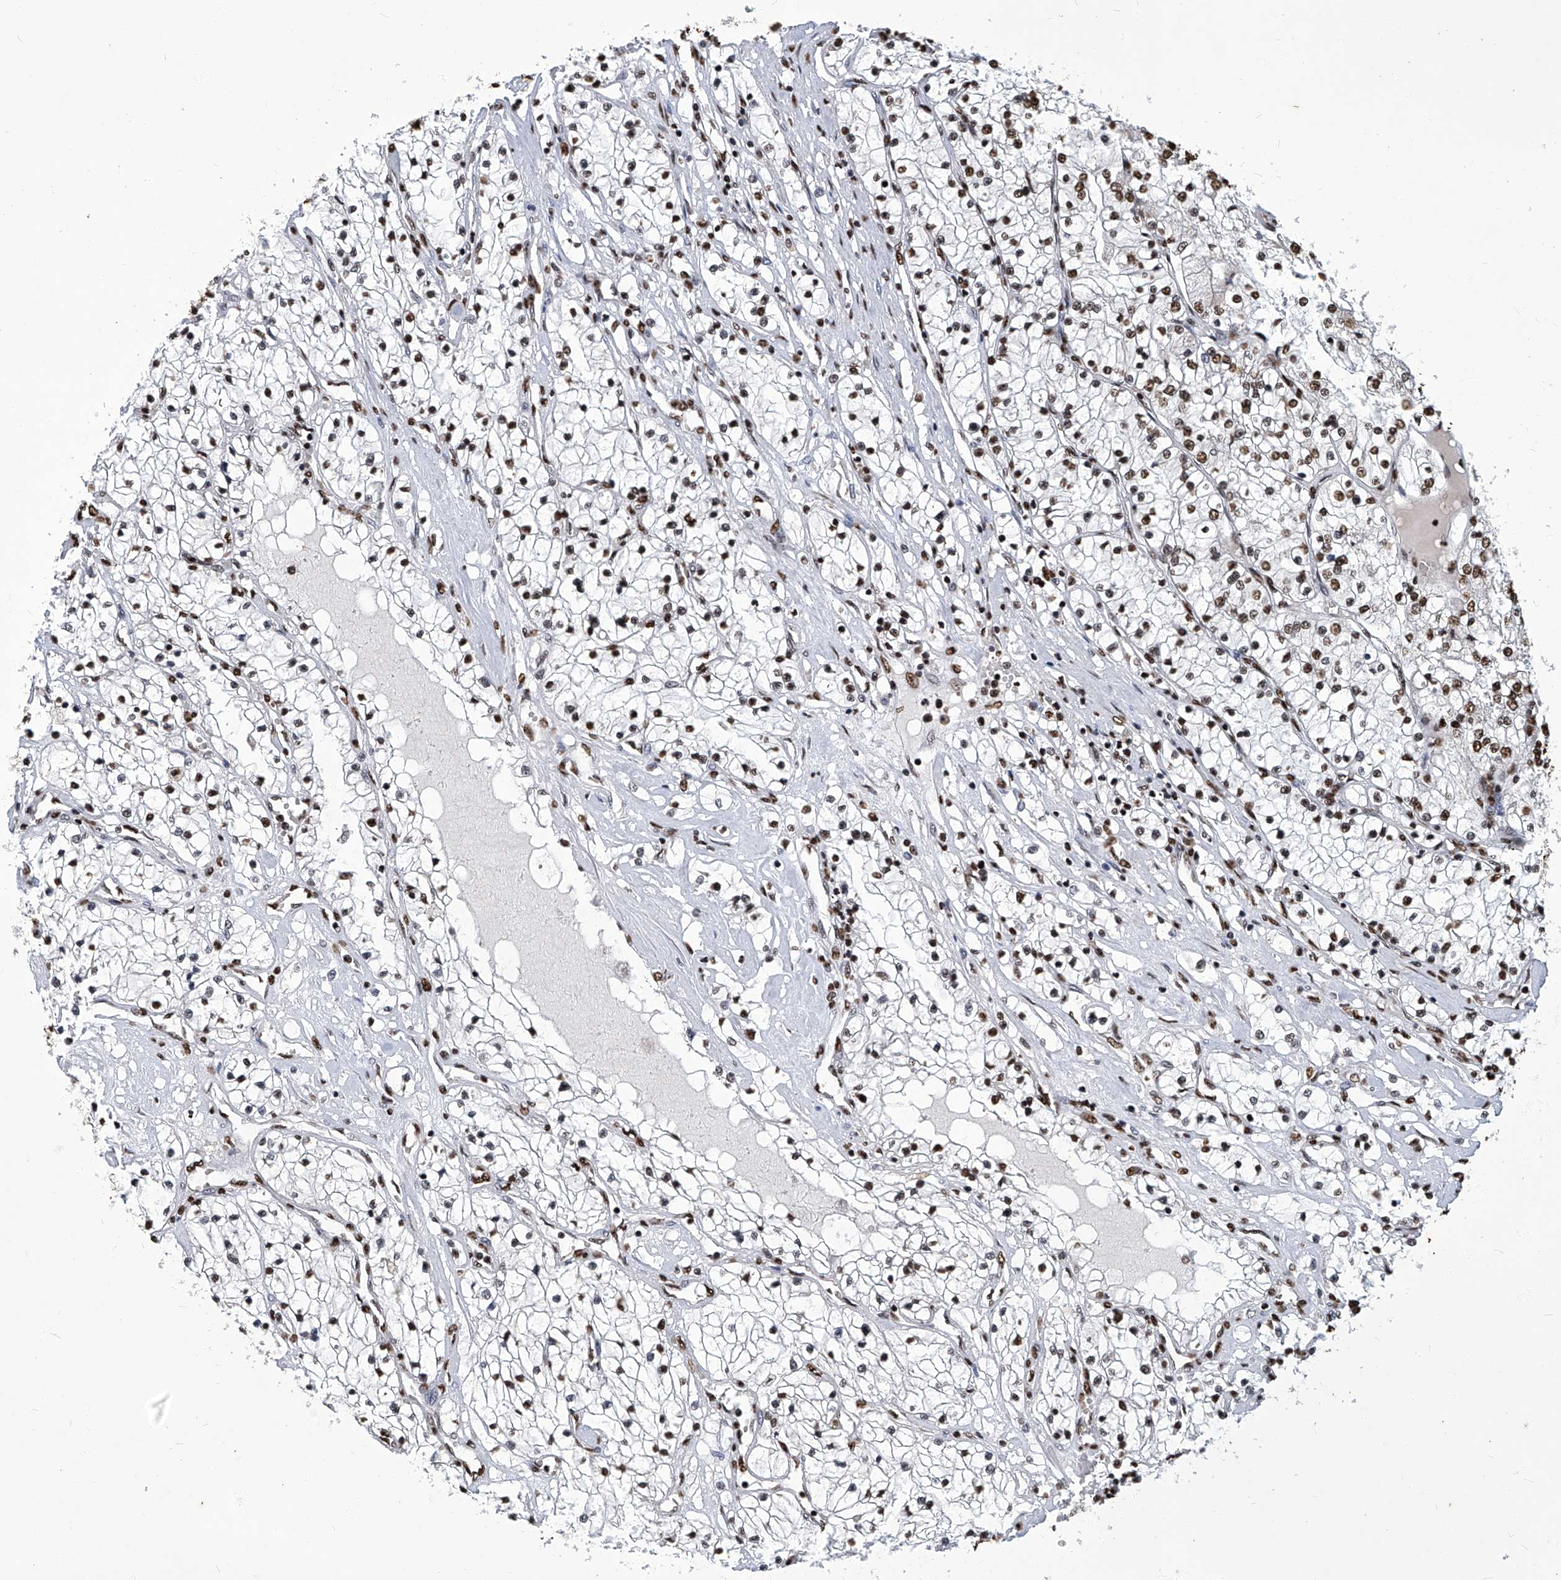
{"staining": {"intensity": "moderate", "quantity": "25%-75%", "location": "nuclear"}, "tissue": "renal cancer", "cell_type": "Tumor cells", "image_type": "cancer", "snomed": [{"axis": "morphology", "description": "Adenocarcinoma, NOS"}, {"axis": "topography", "description": "Kidney"}], "caption": "The image displays staining of adenocarcinoma (renal), revealing moderate nuclear protein staining (brown color) within tumor cells.", "gene": "HBP1", "patient": {"sex": "male", "age": 68}}